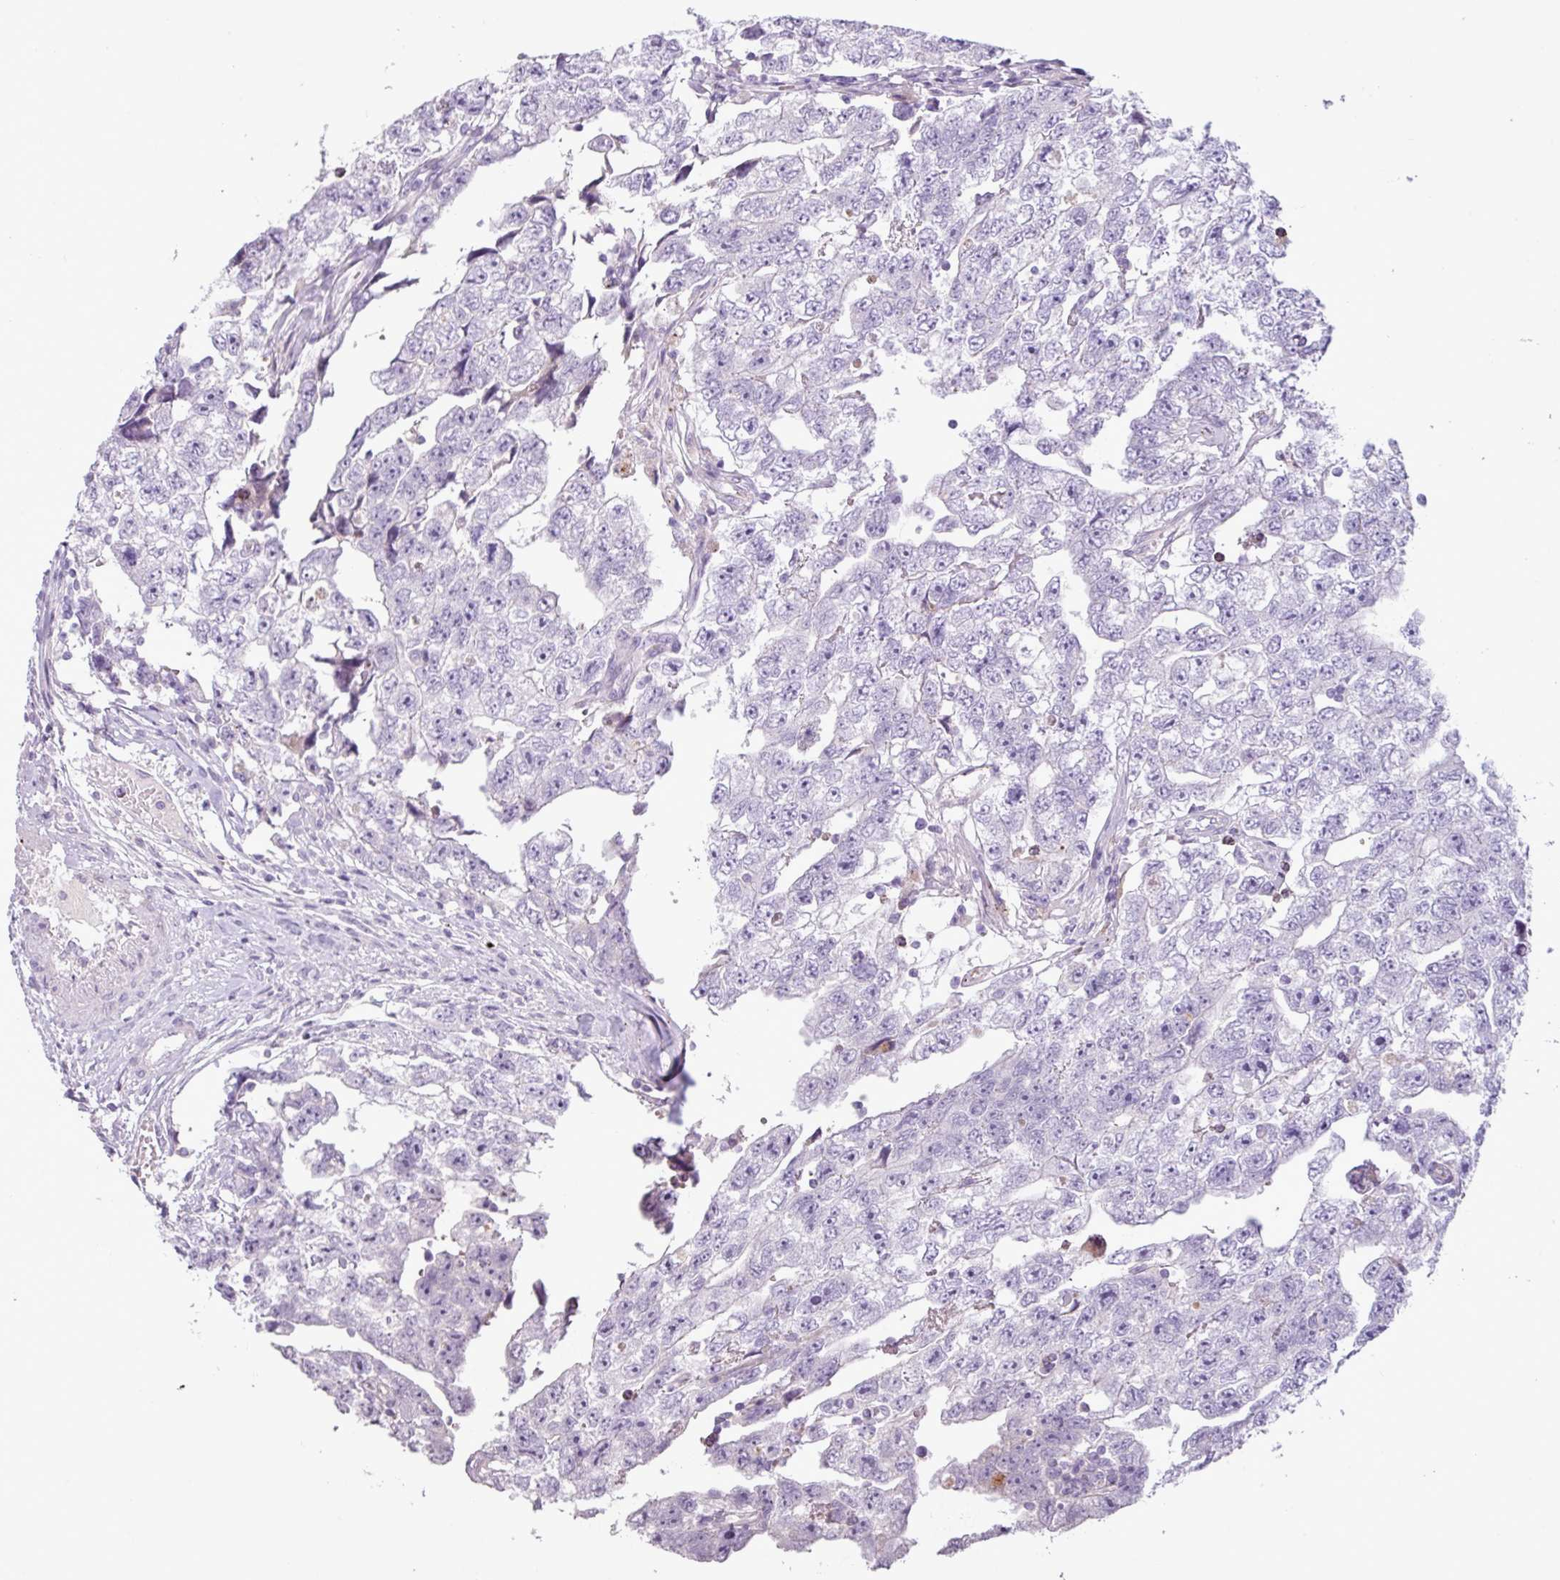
{"staining": {"intensity": "negative", "quantity": "none", "location": "none"}, "tissue": "testis cancer", "cell_type": "Tumor cells", "image_type": "cancer", "snomed": [{"axis": "morphology", "description": "Carcinoma, Embryonal, NOS"}, {"axis": "topography", "description": "Testis"}], "caption": "An immunohistochemistry (IHC) micrograph of testis cancer is shown. There is no staining in tumor cells of testis cancer.", "gene": "C4B", "patient": {"sex": "male", "age": 22}}